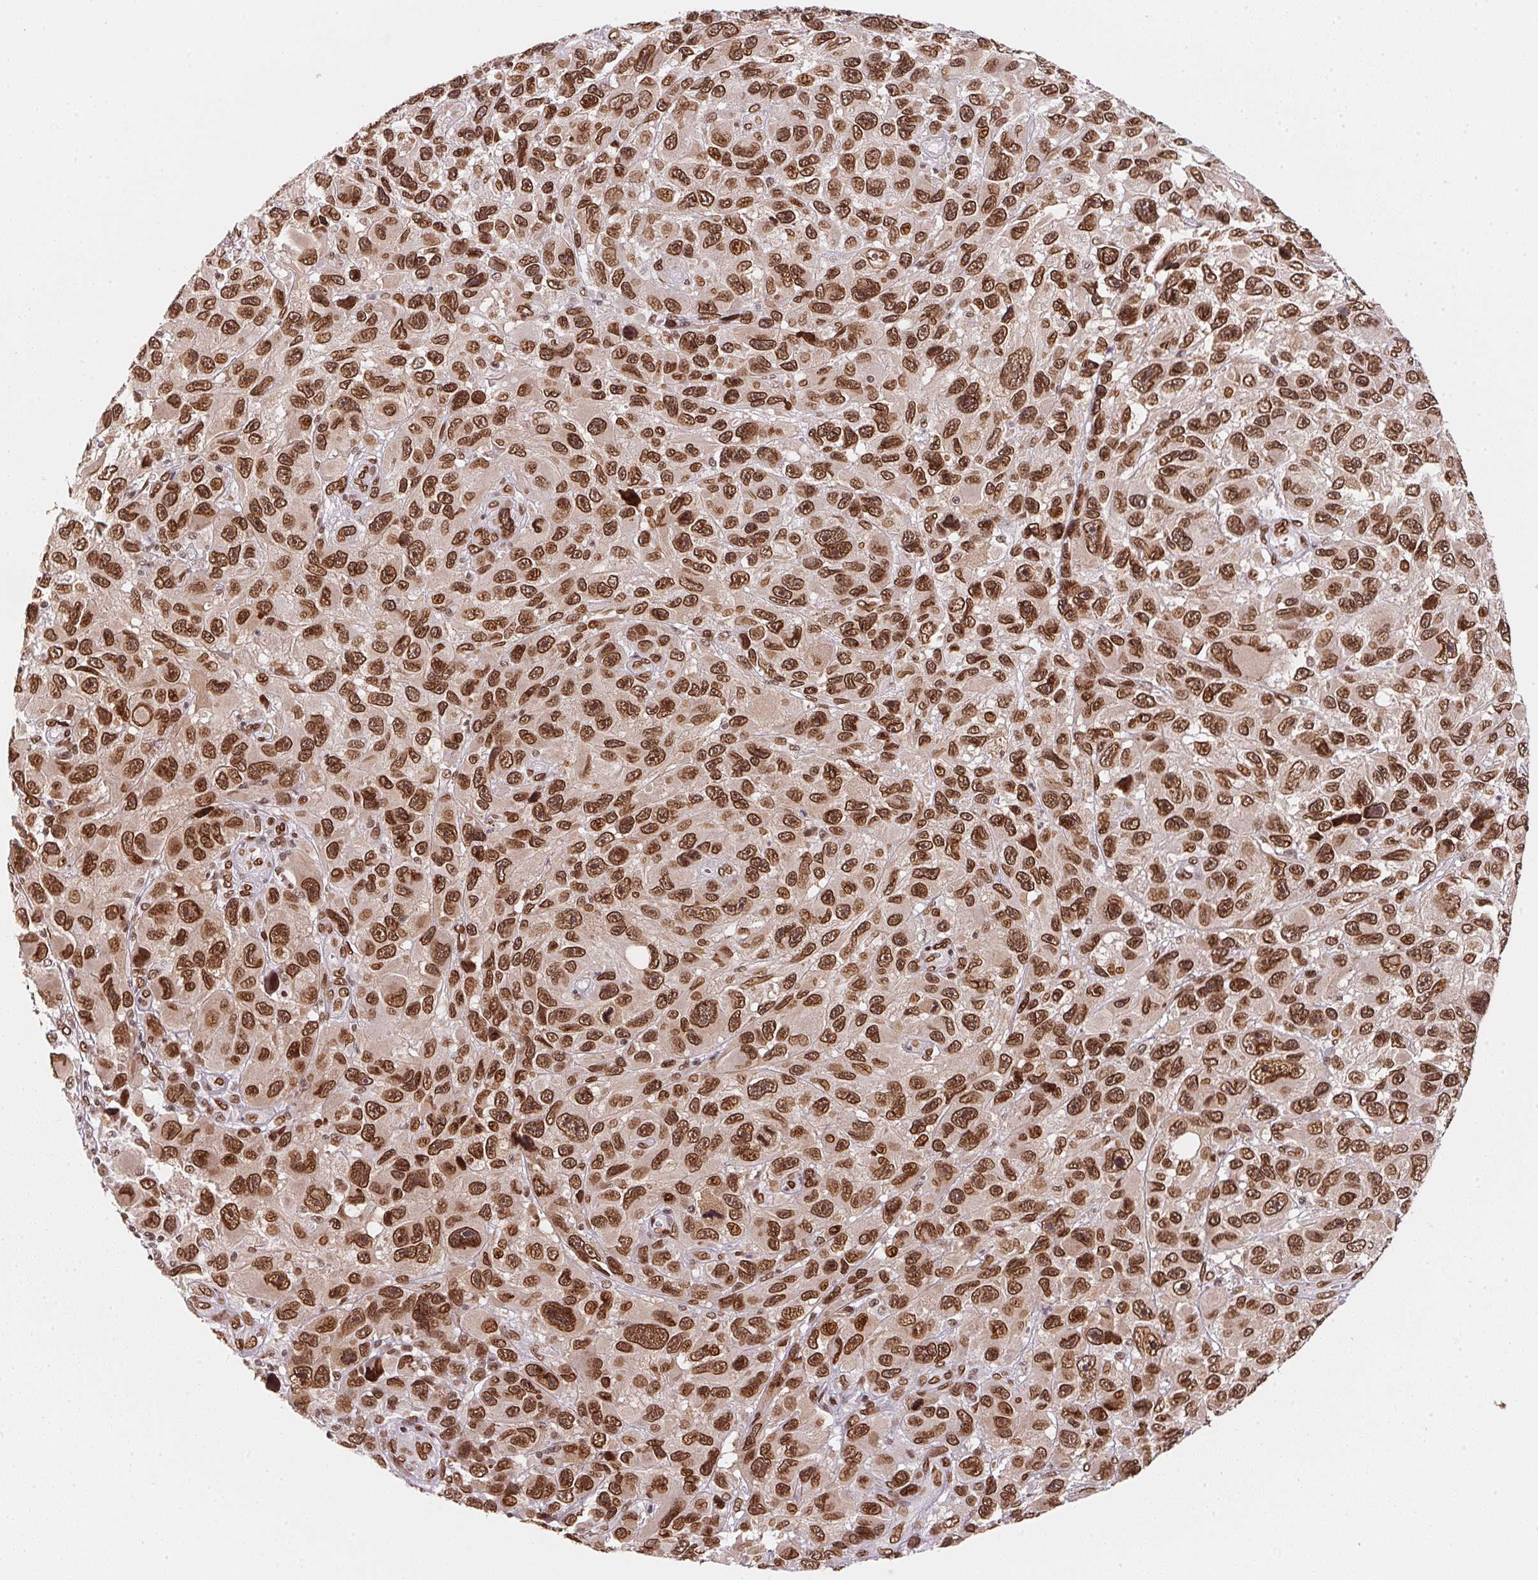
{"staining": {"intensity": "strong", "quantity": ">75%", "location": "cytoplasmic/membranous,nuclear"}, "tissue": "melanoma", "cell_type": "Tumor cells", "image_type": "cancer", "snomed": [{"axis": "morphology", "description": "Malignant melanoma, NOS"}, {"axis": "topography", "description": "Skin"}], "caption": "Strong cytoplasmic/membranous and nuclear protein expression is present in approximately >75% of tumor cells in melanoma.", "gene": "SAP30BP", "patient": {"sex": "male", "age": 53}}